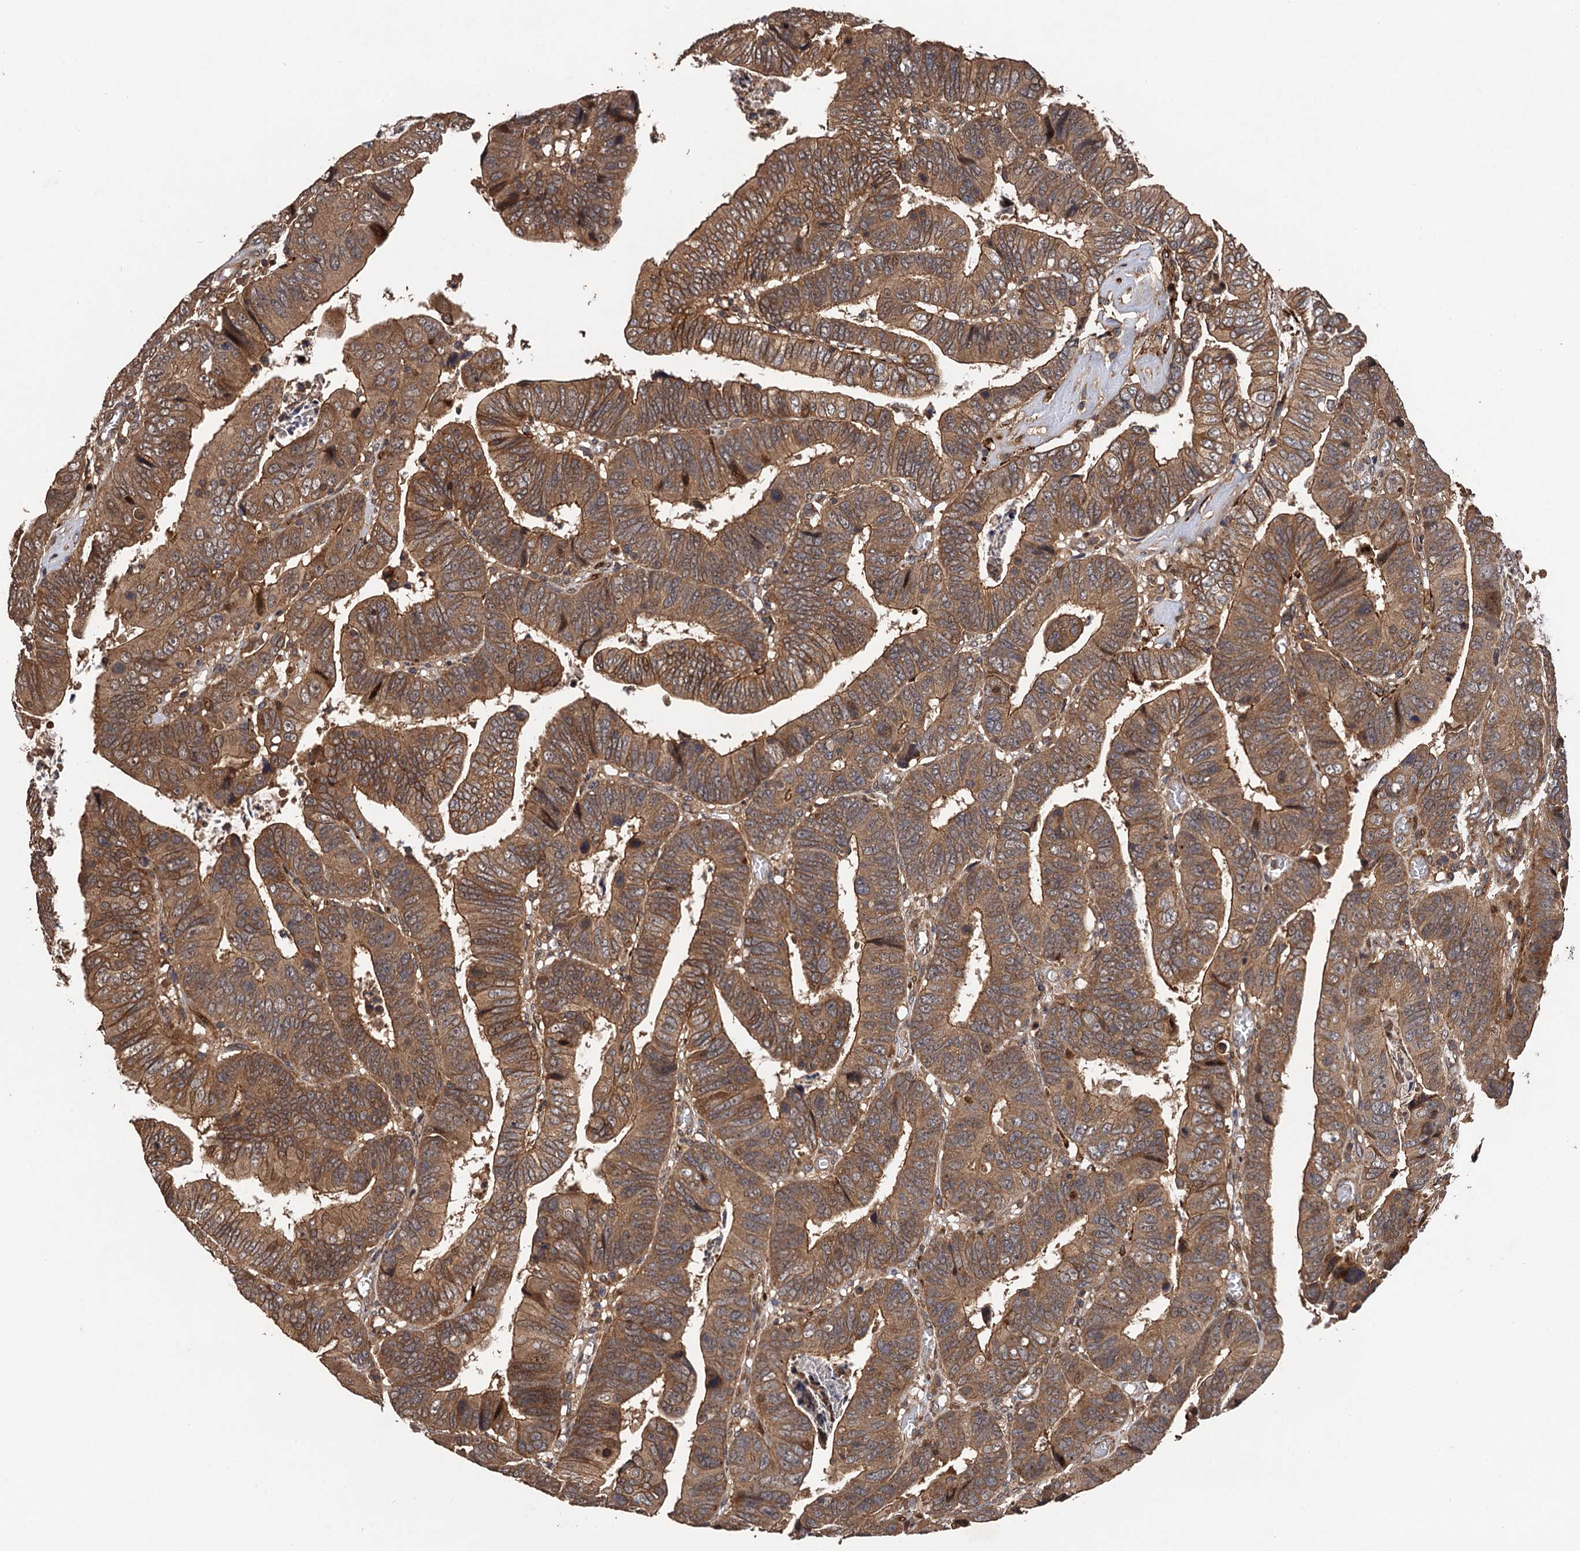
{"staining": {"intensity": "moderate", "quantity": ">75%", "location": "cytoplasmic/membranous,nuclear"}, "tissue": "colorectal cancer", "cell_type": "Tumor cells", "image_type": "cancer", "snomed": [{"axis": "morphology", "description": "Normal tissue, NOS"}, {"axis": "morphology", "description": "Adenocarcinoma, NOS"}, {"axis": "topography", "description": "Rectum"}], "caption": "Human adenocarcinoma (colorectal) stained with a protein marker demonstrates moderate staining in tumor cells.", "gene": "TMEM39B", "patient": {"sex": "female", "age": 65}}